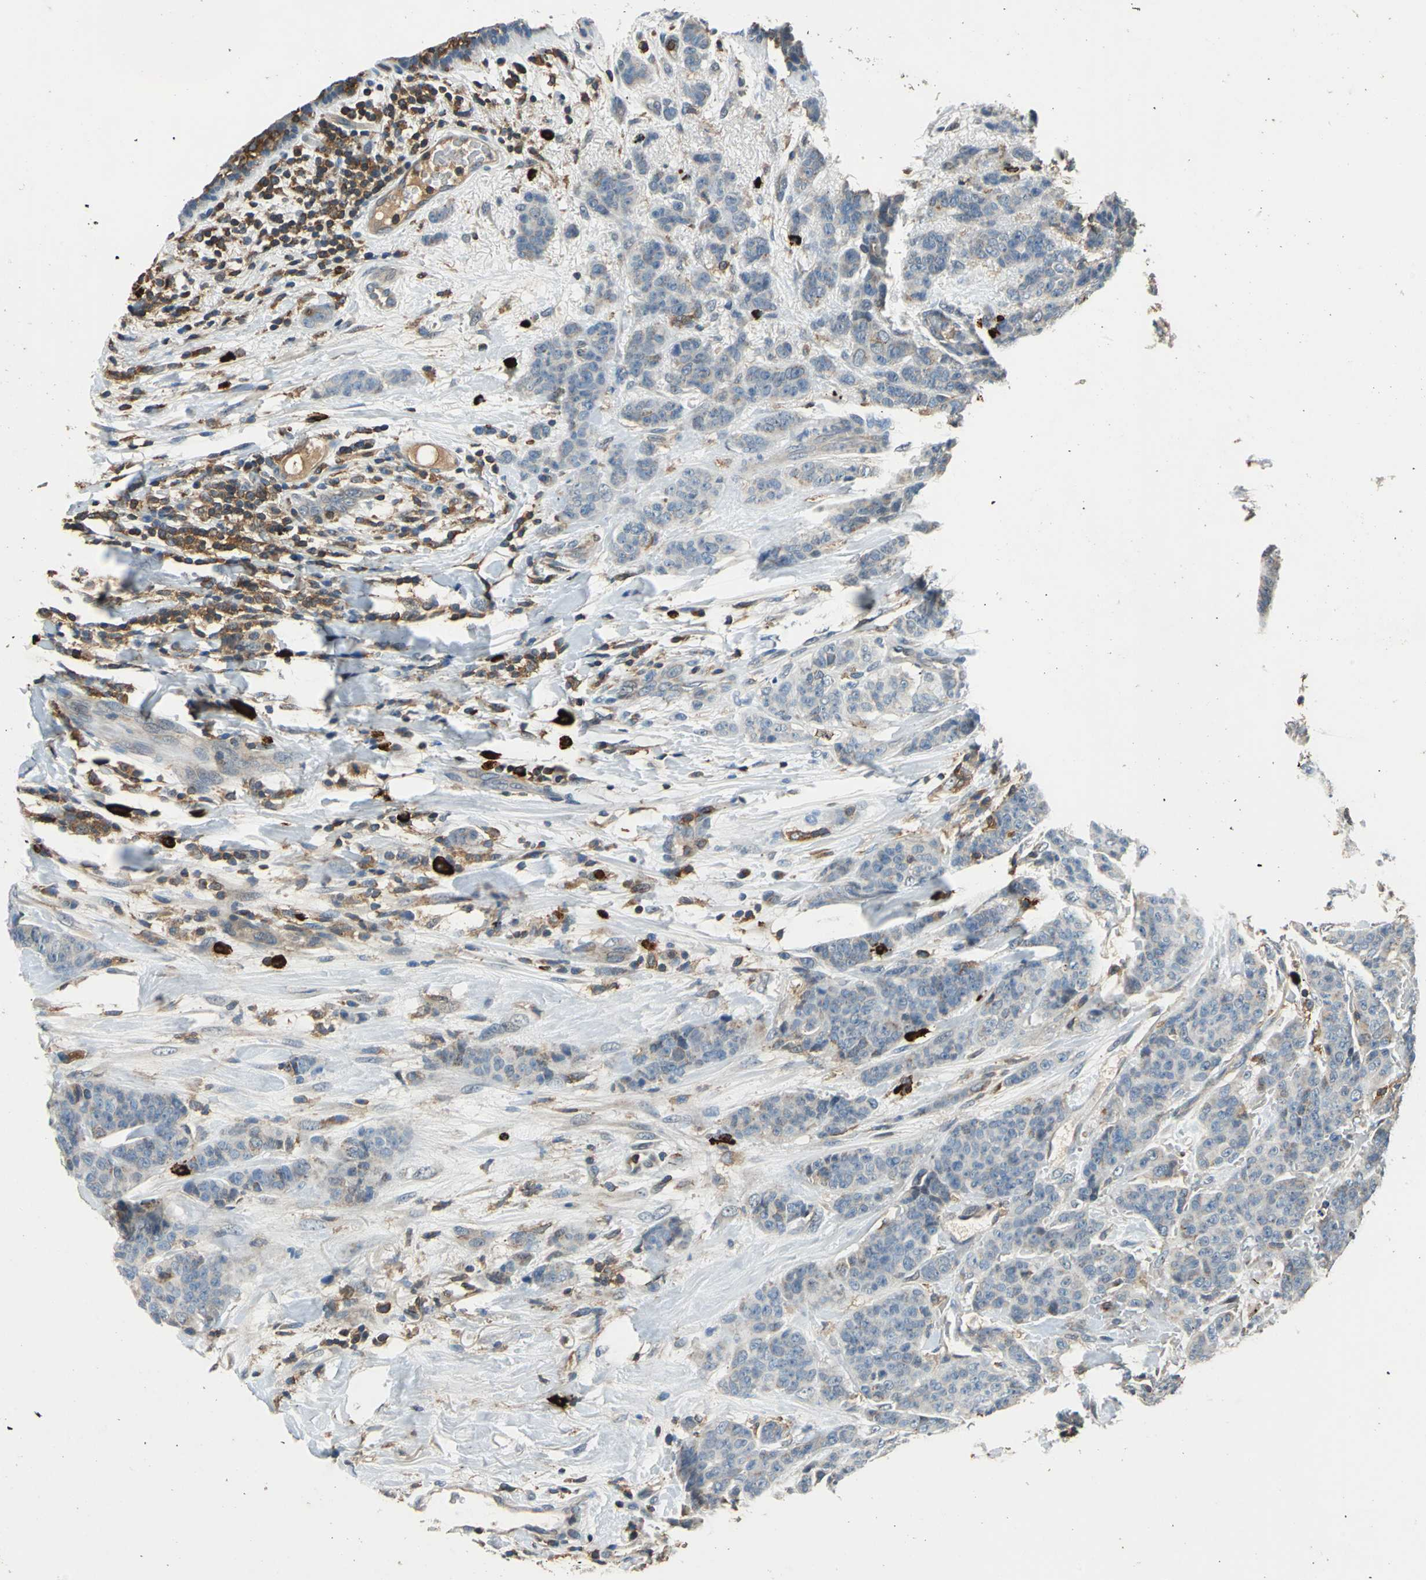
{"staining": {"intensity": "weak", "quantity": ">75%", "location": "cytoplasmic/membranous"}, "tissue": "breast cancer", "cell_type": "Tumor cells", "image_type": "cancer", "snomed": [{"axis": "morphology", "description": "Duct carcinoma"}, {"axis": "topography", "description": "Breast"}], "caption": "This is a micrograph of IHC staining of breast cancer, which shows weak expression in the cytoplasmic/membranous of tumor cells.", "gene": "SLC19A2", "patient": {"sex": "female", "age": 40}}